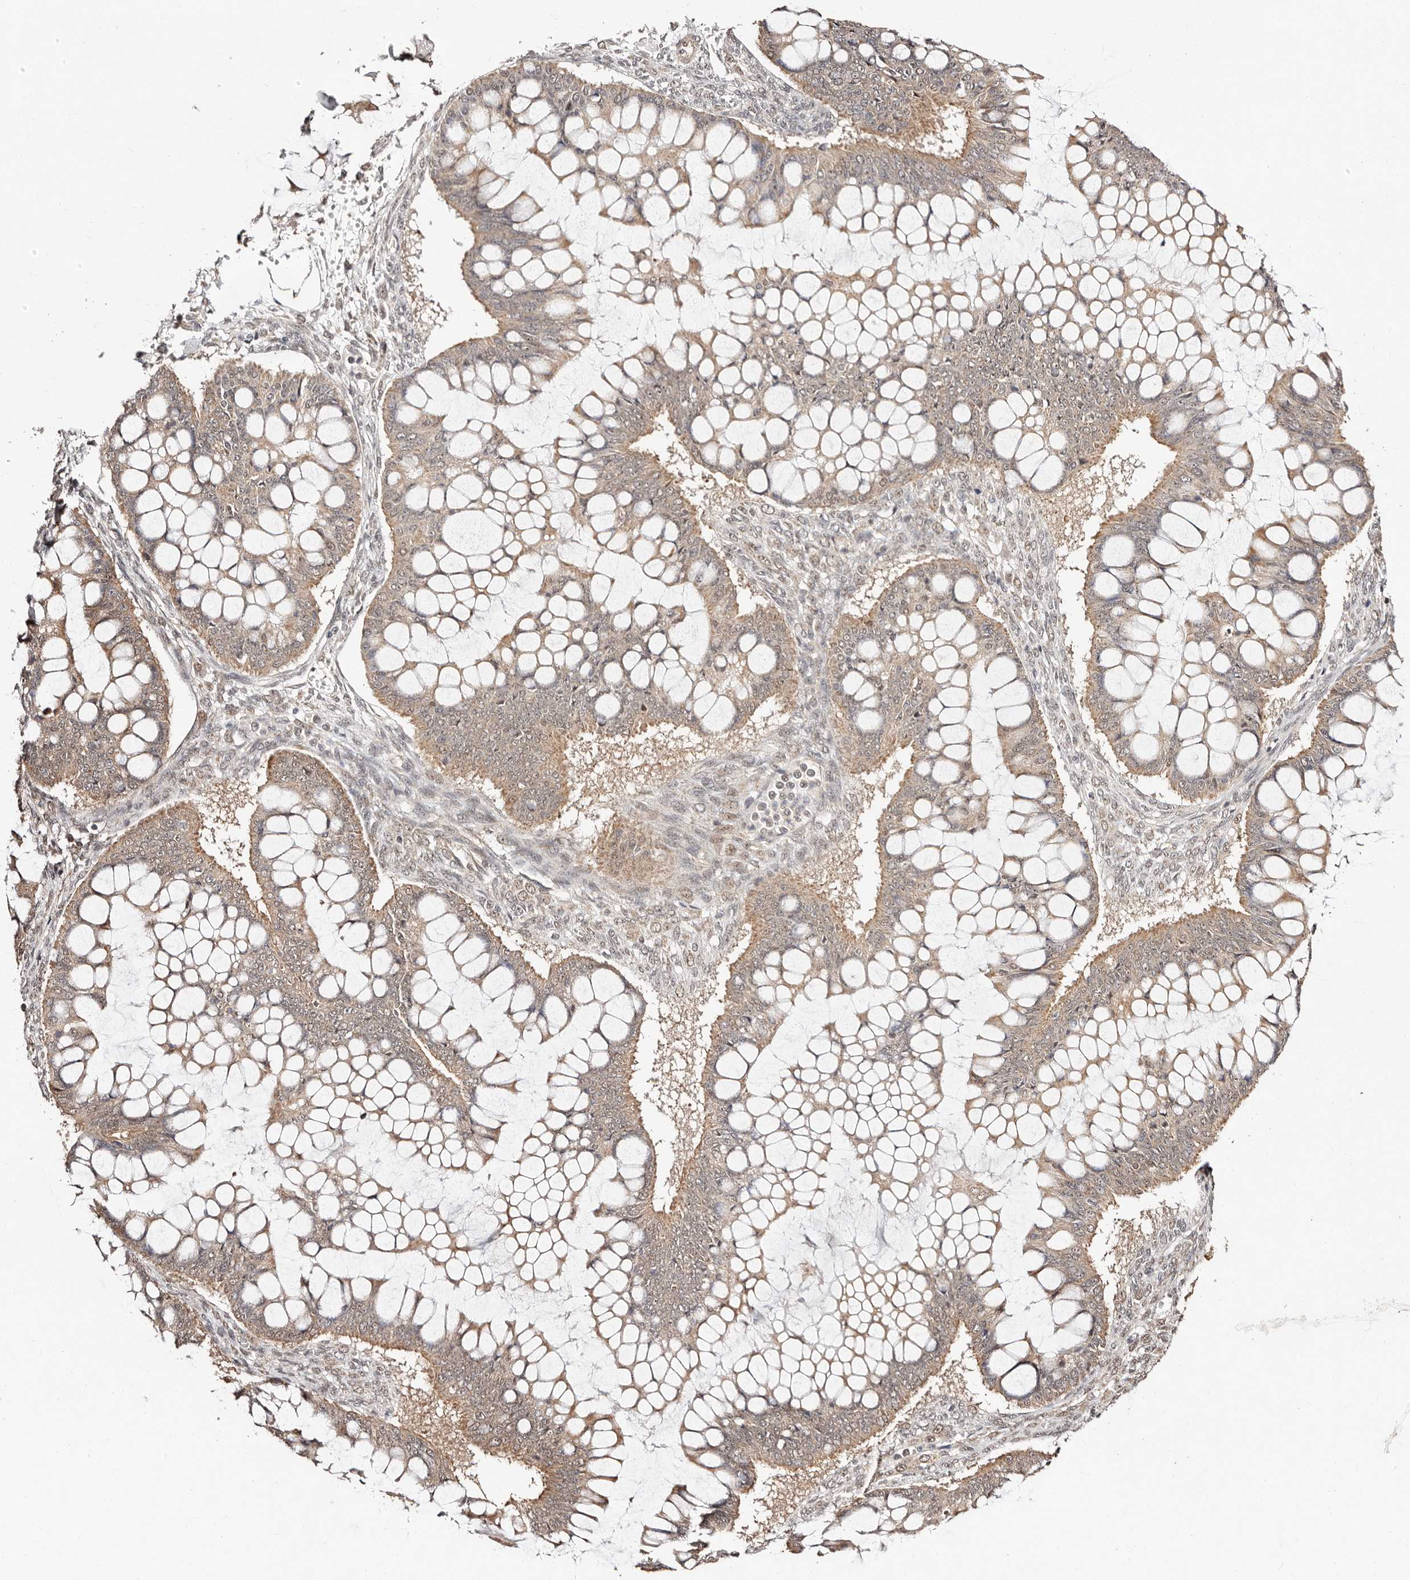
{"staining": {"intensity": "weak", "quantity": ">75%", "location": "cytoplasmic/membranous,nuclear"}, "tissue": "ovarian cancer", "cell_type": "Tumor cells", "image_type": "cancer", "snomed": [{"axis": "morphology", "description": "Cystadenocarcinoma, mucinous, NOS"}, {"axis": "topography", "description": "Ovary"}], "caption": "Brown immunohistochemical staining in ovarian mucinous cystadenocarcinoma shows weak cytoplasmic/membranous and nuclear staining in about >75% of tumor cells. (brown staining indicates protein expression, while blue staining denotes nuclei).", "gene": "CTNNBL1", "patient": {"sex": "female", "age": 73}}